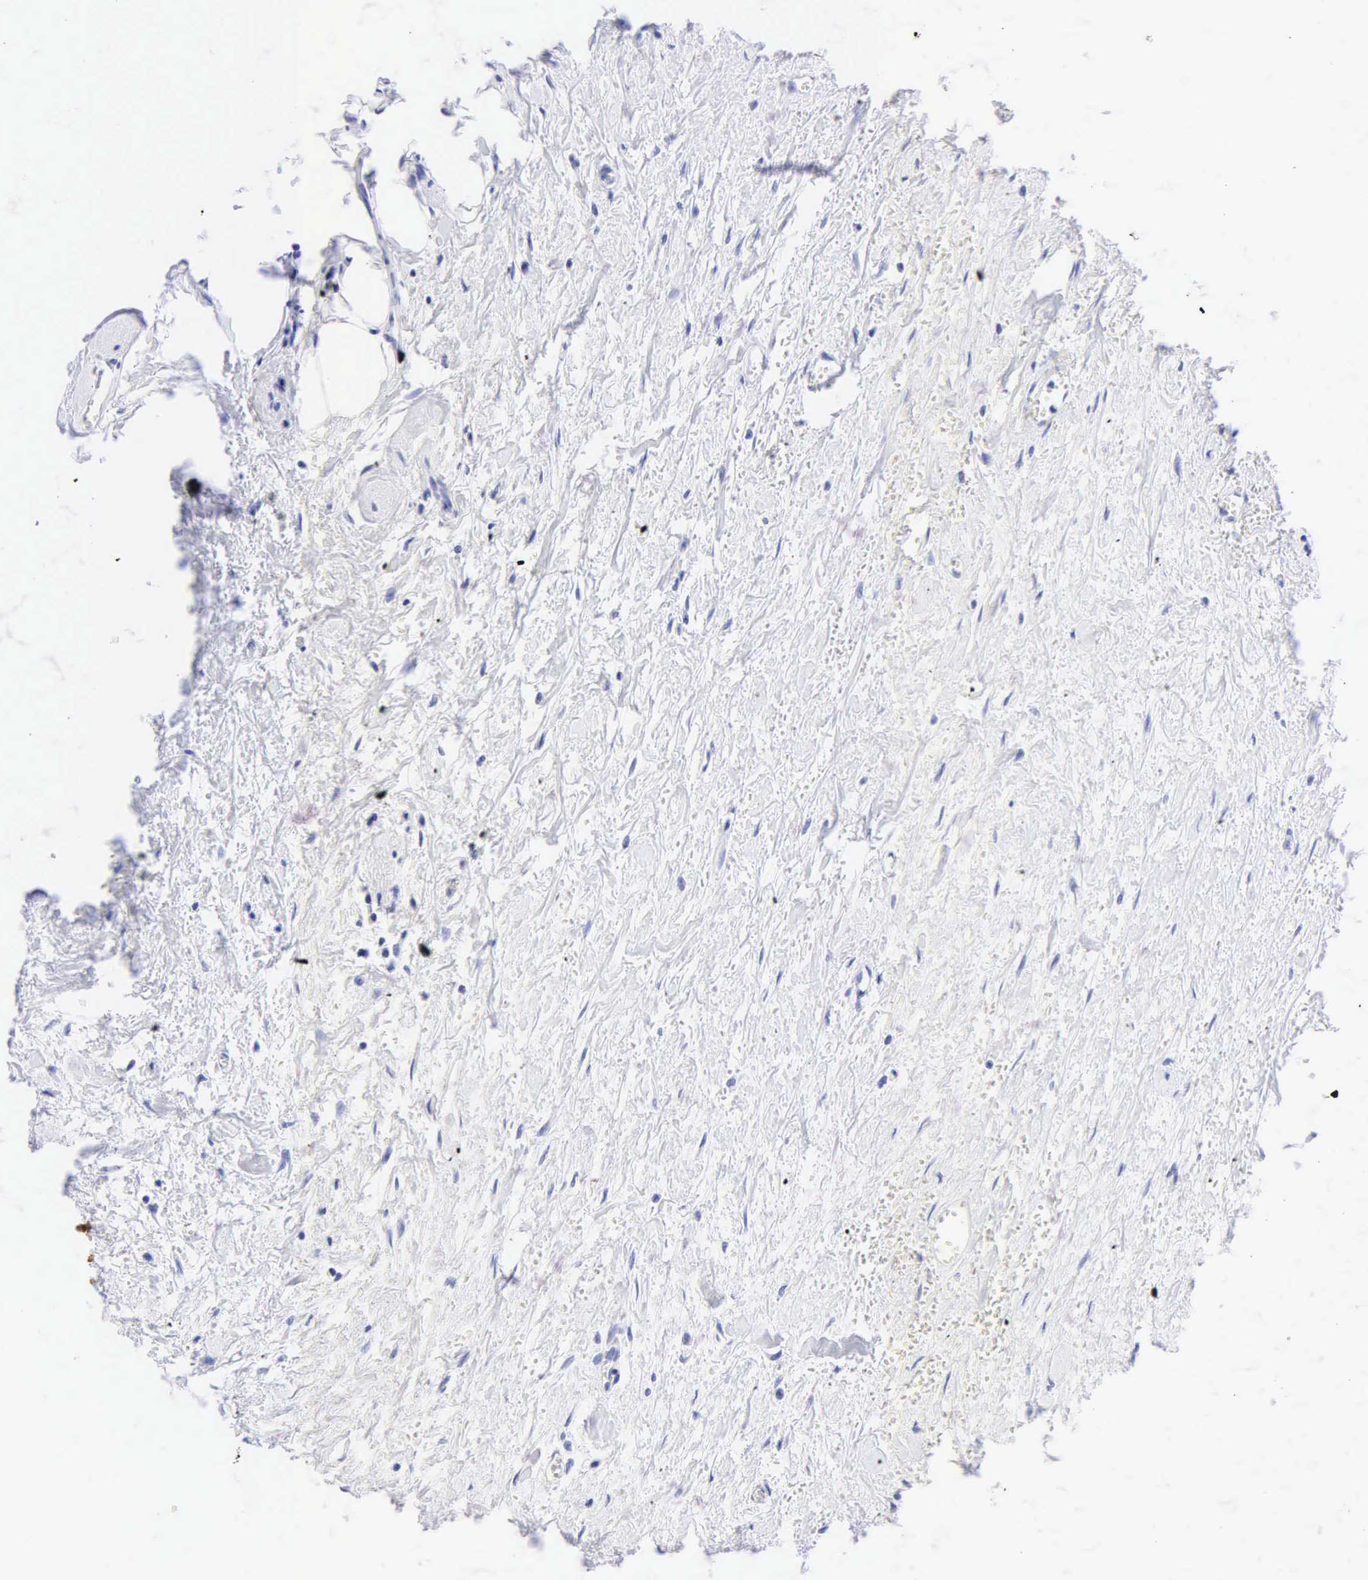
{"staining": {"intensity": "negative", "quantity": "none", "location": "none"}, "tissue": "colorectal cancer", "cell_type": "Tumor cells", "image_type": "cancer", "snomed": [{"axis": "morphology", "description": "Adenocarcinoma, NOS"}, {"axis": "topography", "description": "Rectum"}], "caption": "Immunohistochemistry micrograph of colorectal cancer stained for a protein (brown), which displays no positivity in tumor cells.", "gene": "DES", "patient": {"sex": "male", "age": 76}}